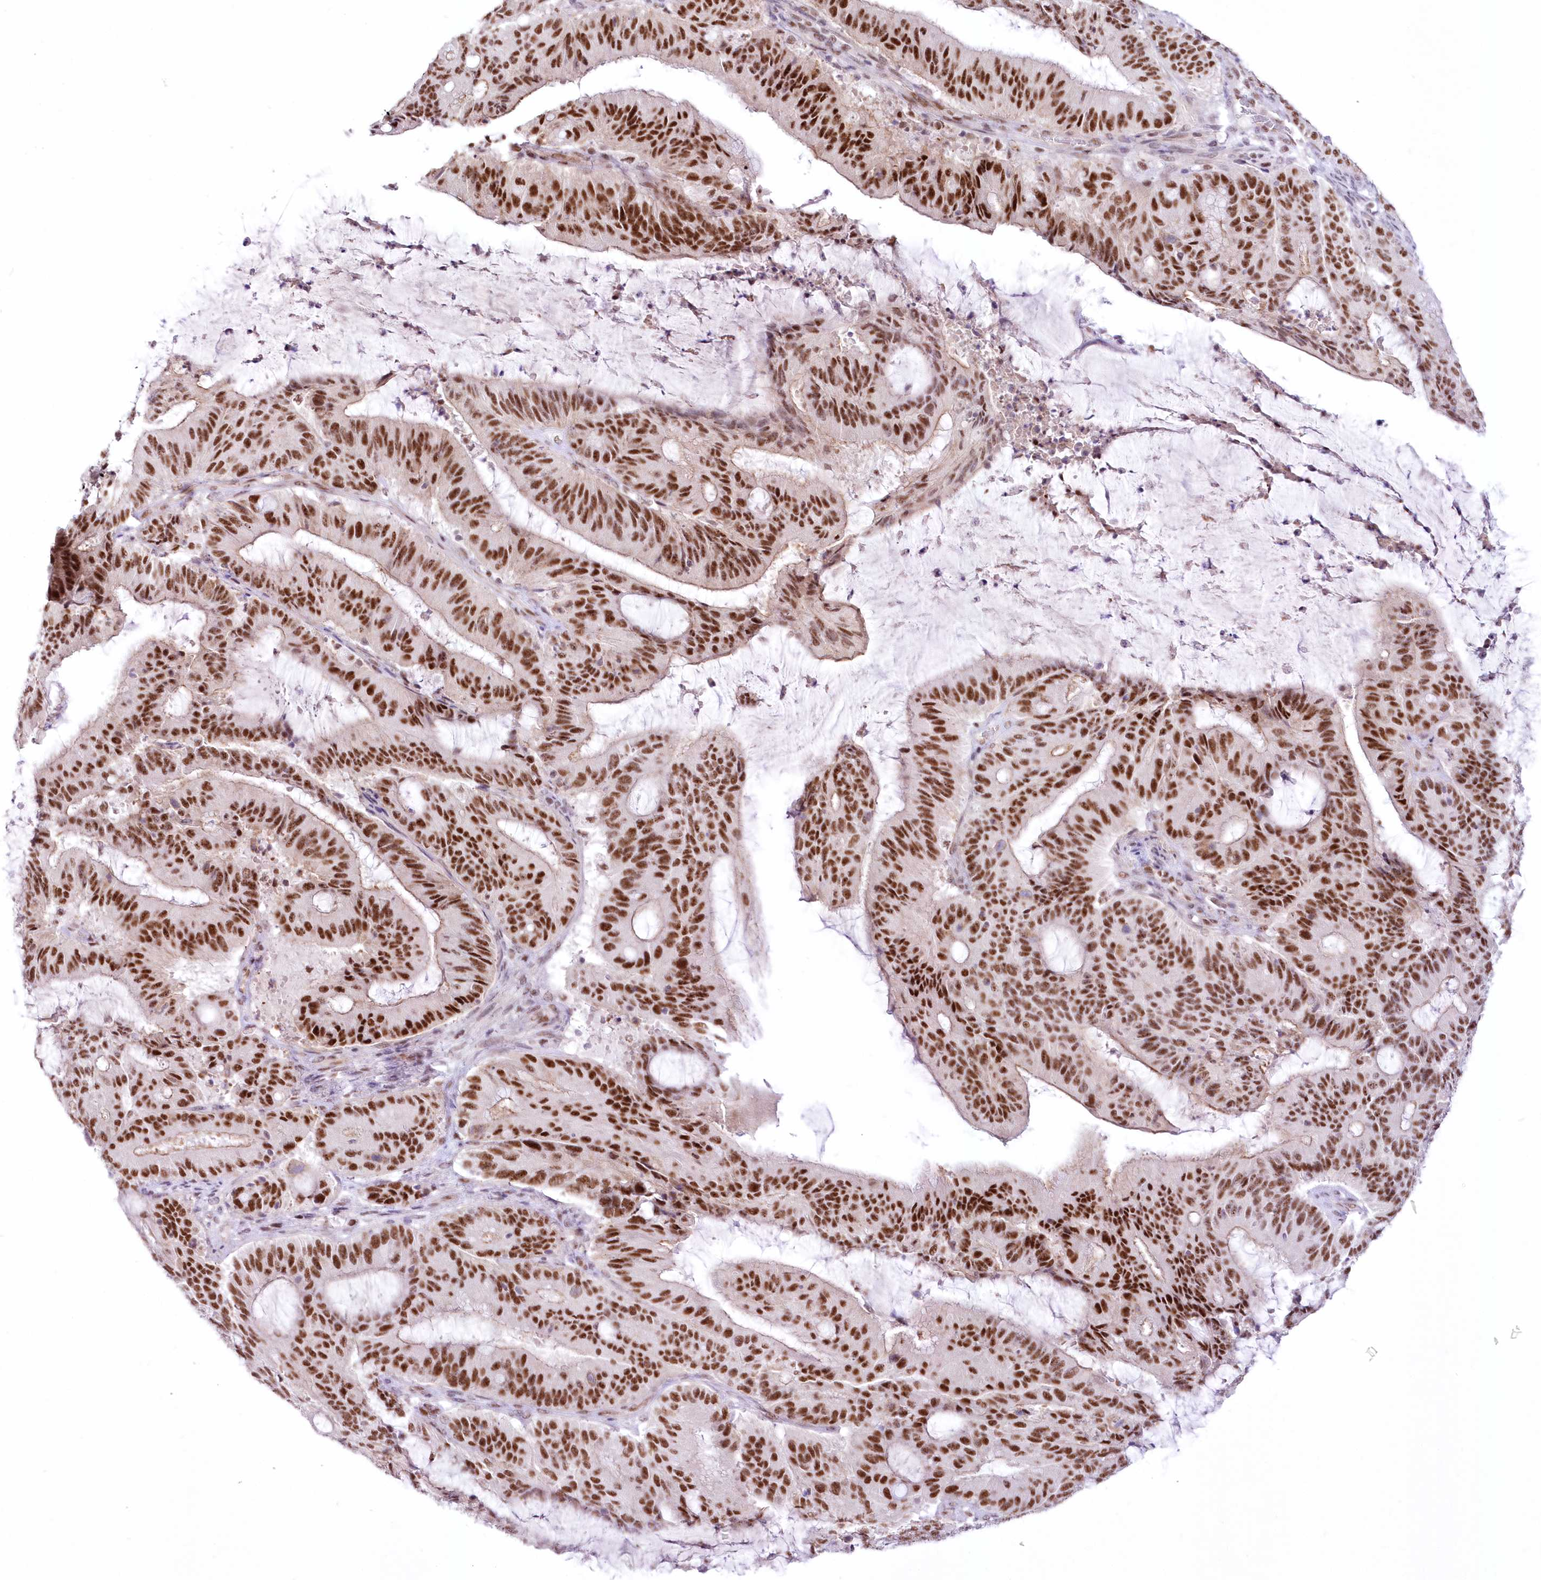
{"staining": {"intensity": "strong", "quantity": ">75%", "location": "nuclear"}, "tissue": "liver cancer", "cell_type": "Tumor cells", "image_type": "cancer", "snomed": [{"axis": "morphology", "description": "Normal tissue, NOS"}, {"axis": "morphology", "description": "Cholangiocarcinoma"}, {"axis": "topography", "description": "Liver"}, {"axis": "topography", "description": "Peripheral nerve tissue"}], "caption": "This is a photomicrograph of IHC staining of liver cholangiocarcinoma, which shows strong positivity in the nuclear of tumor cells.", "gene": "NSUN2", "patient": {"sex": "female", "age": 73}}